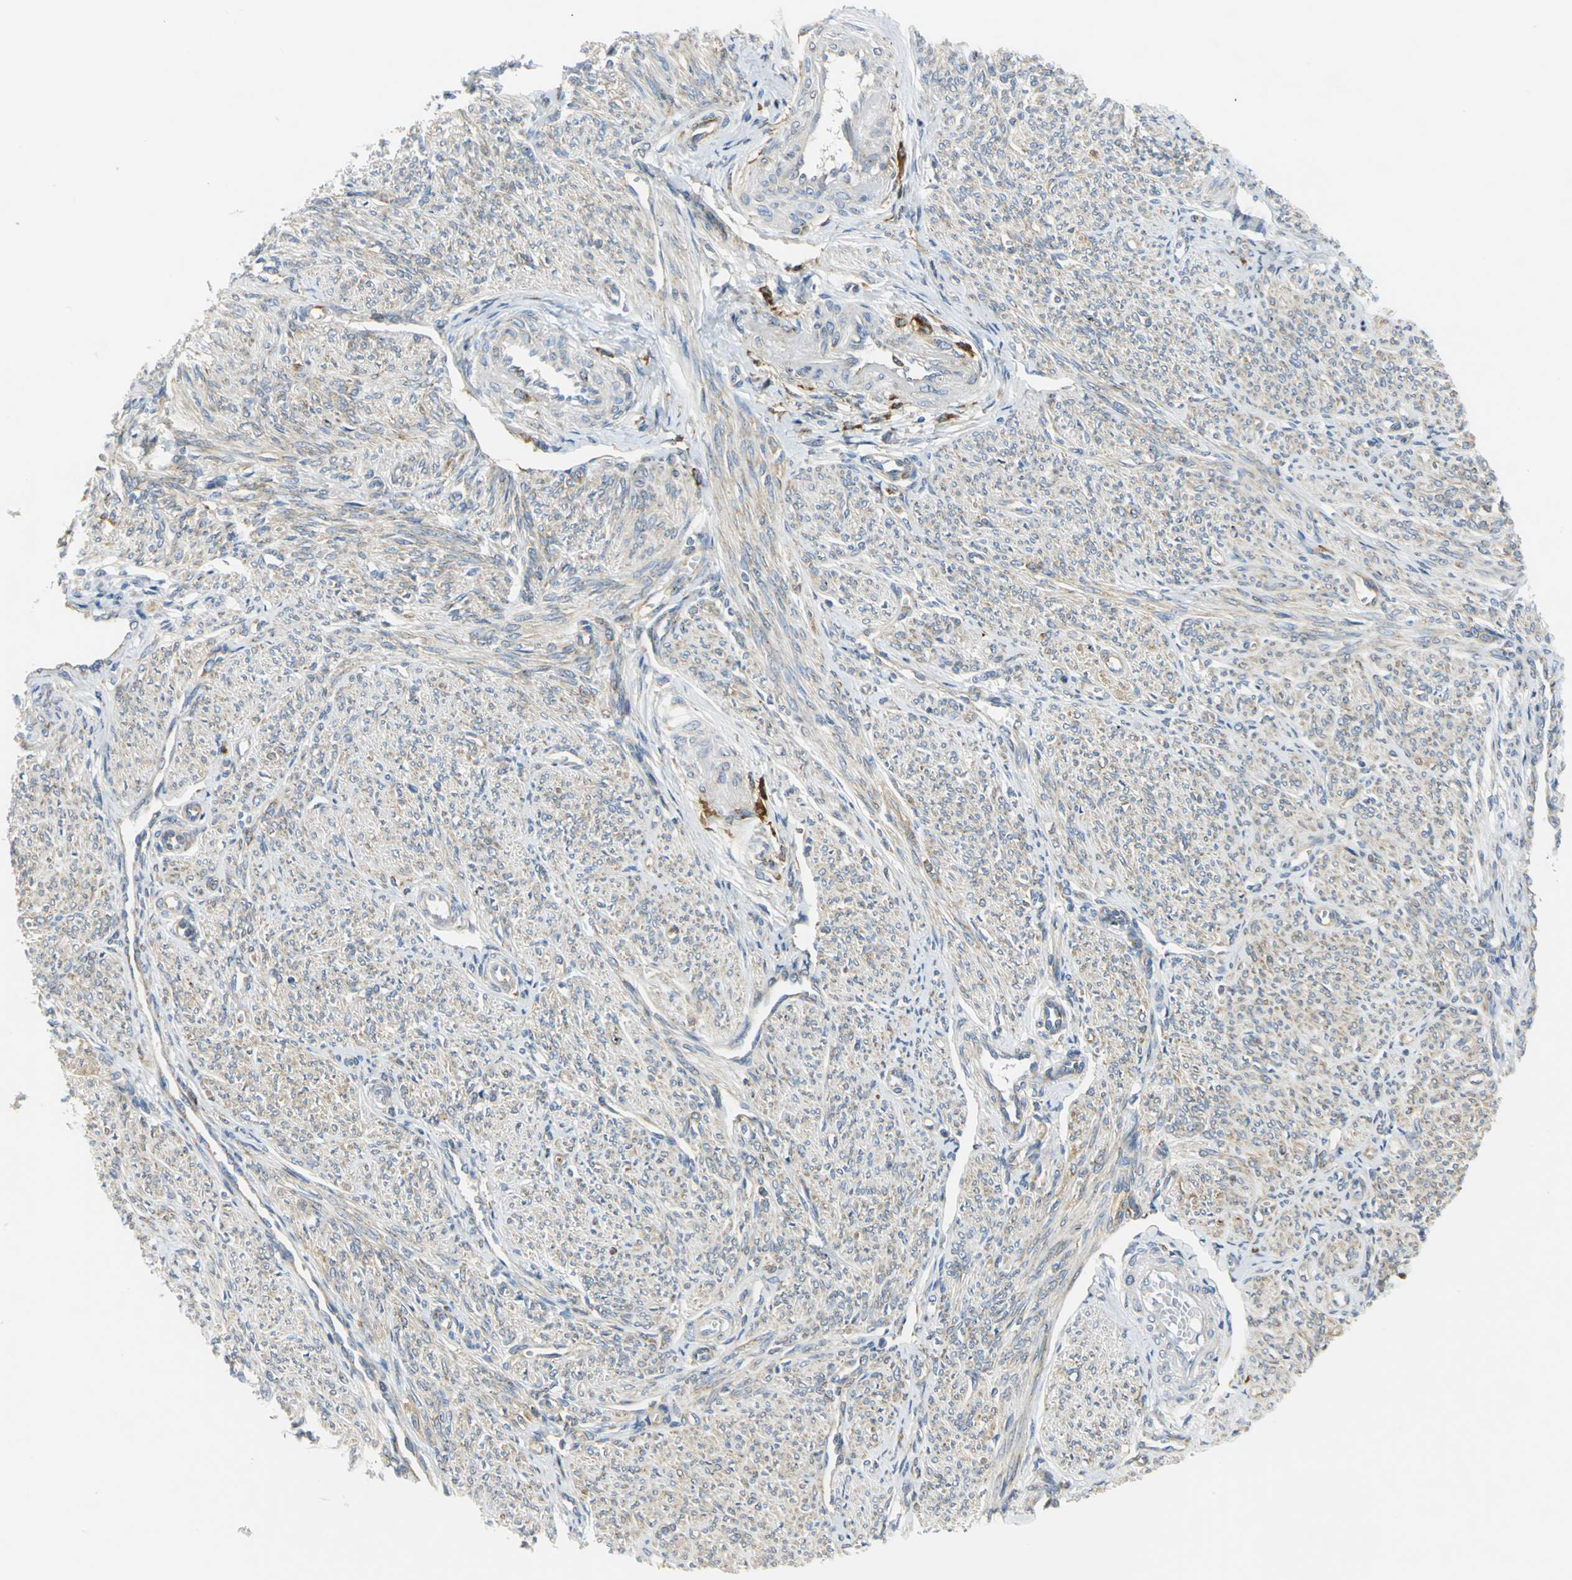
{"staining": {"intensity": "weak", "quantity": "<25%", "location": "cytoplasmic/membranous"}, "tissue": "smooth muscle", "cell_type": "Smooth muscle cells", "image_type": "normal", "snomed": [{"axis": "morphology", "description": "Normal tissue, NOS"}, {"axis": "topography", "description": "Smooth muscle"}], "caption": "A high-resolution photomicrograph shows immunohistochemistry staining of unremarkable smooth muscle, which shows no significant positivity in smooth muscle cells.", "gene": "YBX1", "patient": {"sex": "female", "age": 65}}